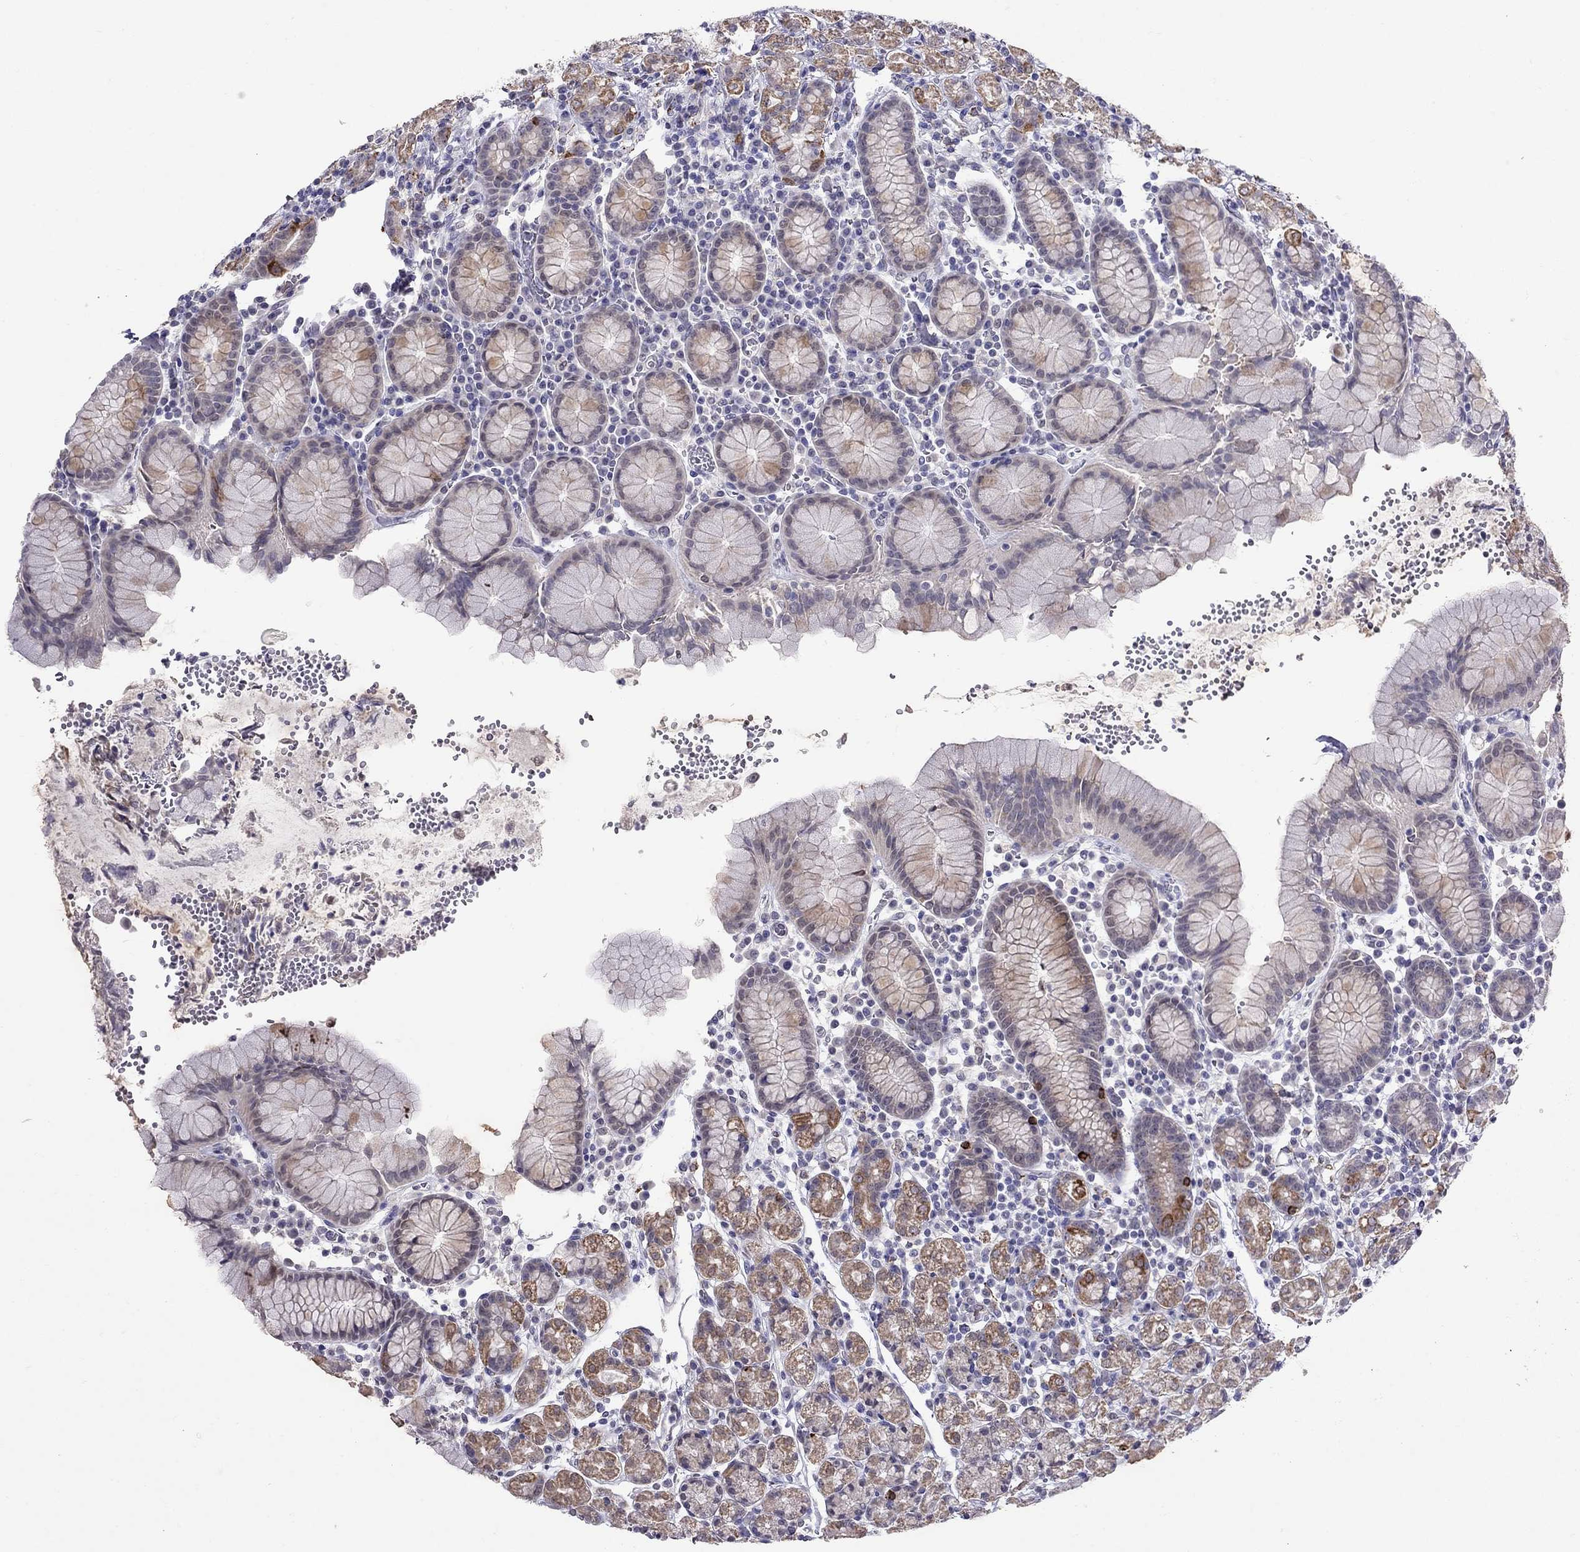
{"staining": {"intensity": "negative", "quantity": "none", "location": "none"}, "tissue": "stomach", "cell_type": "Glandular cells", "image_type": "normal", "snomed": [{"axis": "morphology", "description": "Normal tissue, NOS"}, {"axis": "topography", "description": "Stomach, upper"}, {"axis": "topography", "description": "Stomach"}], "caption": "This is an IHC micrograph of normal human stomach. There is no staining in glandular cells.", "gene": "MYO3B", "patient": {"sex": "male", "age": 62}}